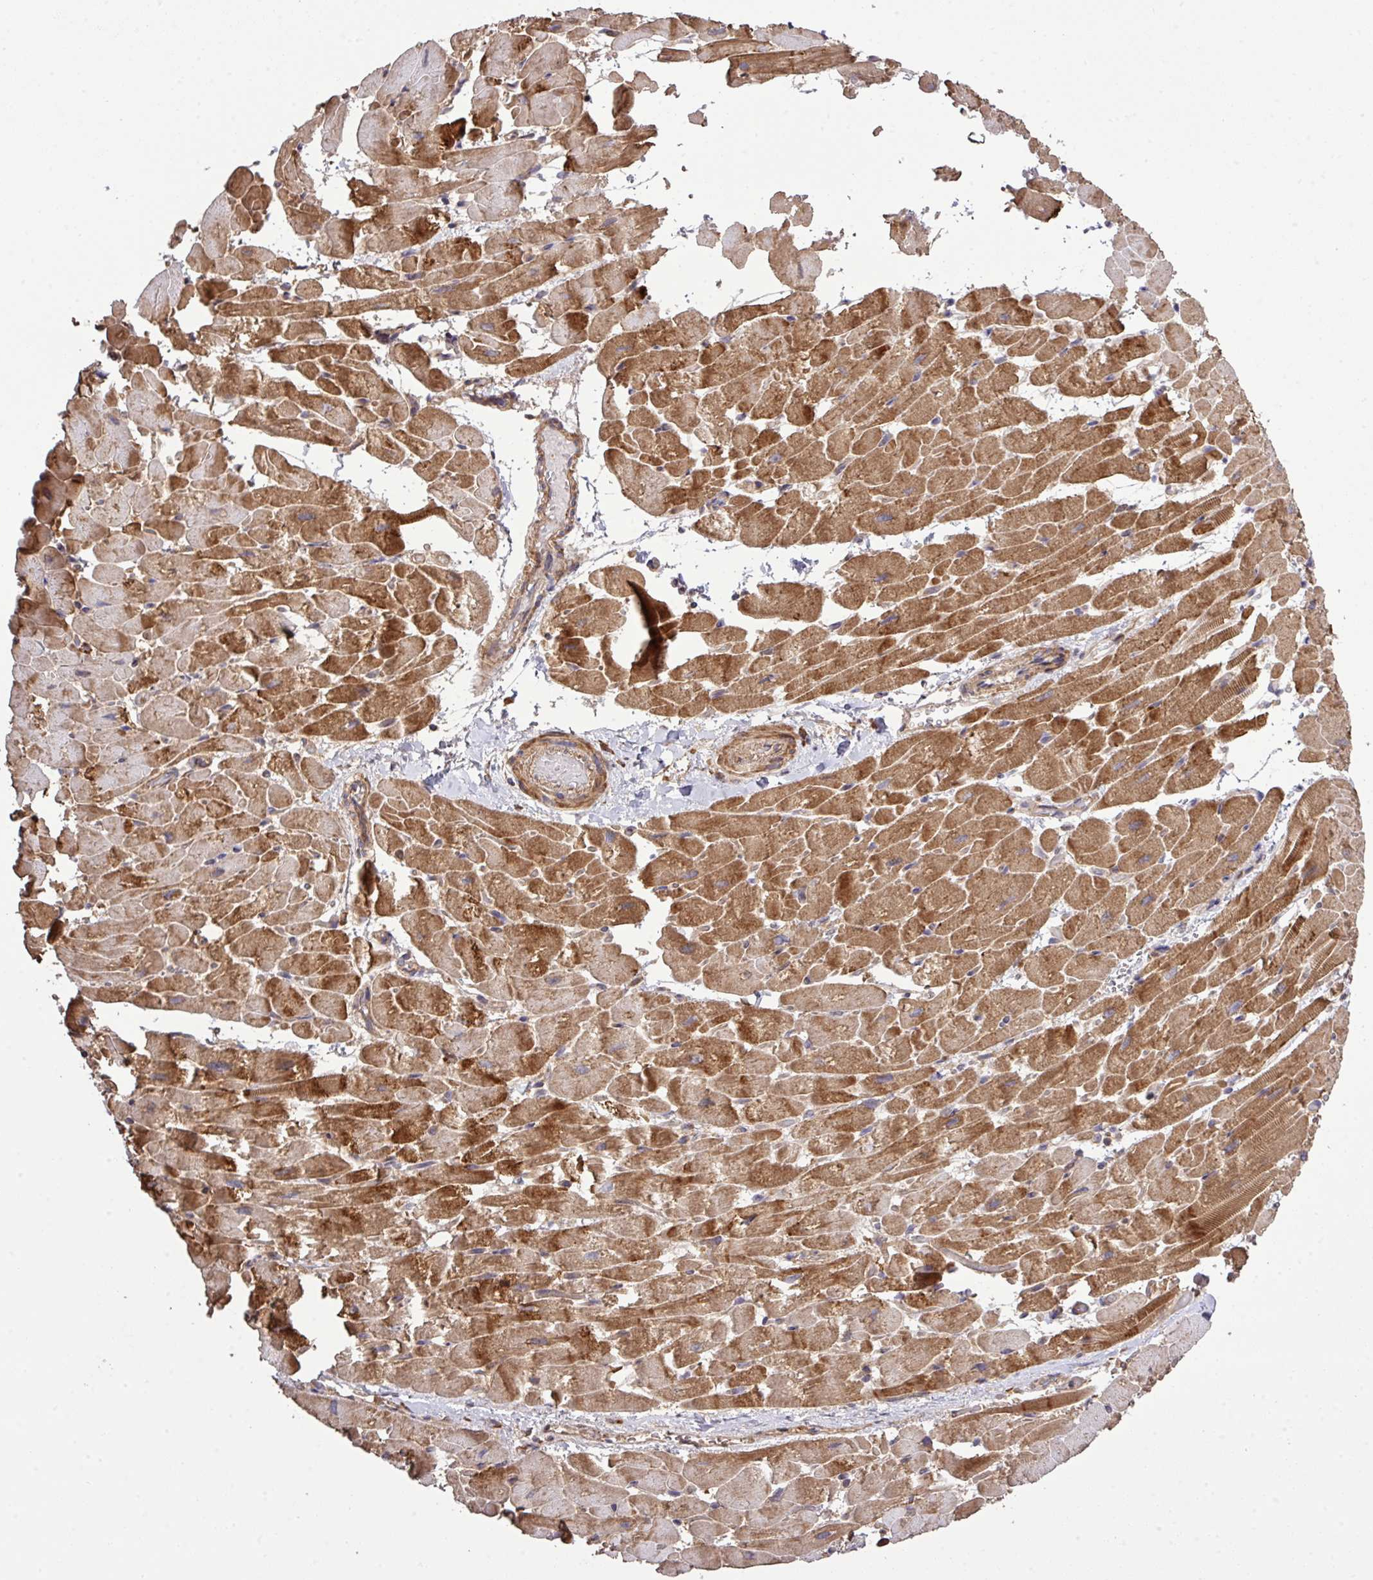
{"staining": {"intensity": "moderate", "quantity": ">75%", "location": "cytoplasmic/membranous"}, "tissue": "heart muscle", "cell_type": "Cardiomyocytes", "image_type": "normal", "snomed": [{"axis": "morphology", "description": "Normal tissue, NOS"}, {"axis": "topography", "description": "Heart"}], "caption": "DAB immunohistochemical staining of normal human heart muscle demonstrates moderate cytoplasmic/membranous protein positivity in about >75% of cardiomyocytes. The protein is stained brown, and the nuclei are stained in blue (DAB IHC with brightfield microscopy, high magnification).", "gene": "ARPIN", "patient": {"sex": "male", "age": 37}}